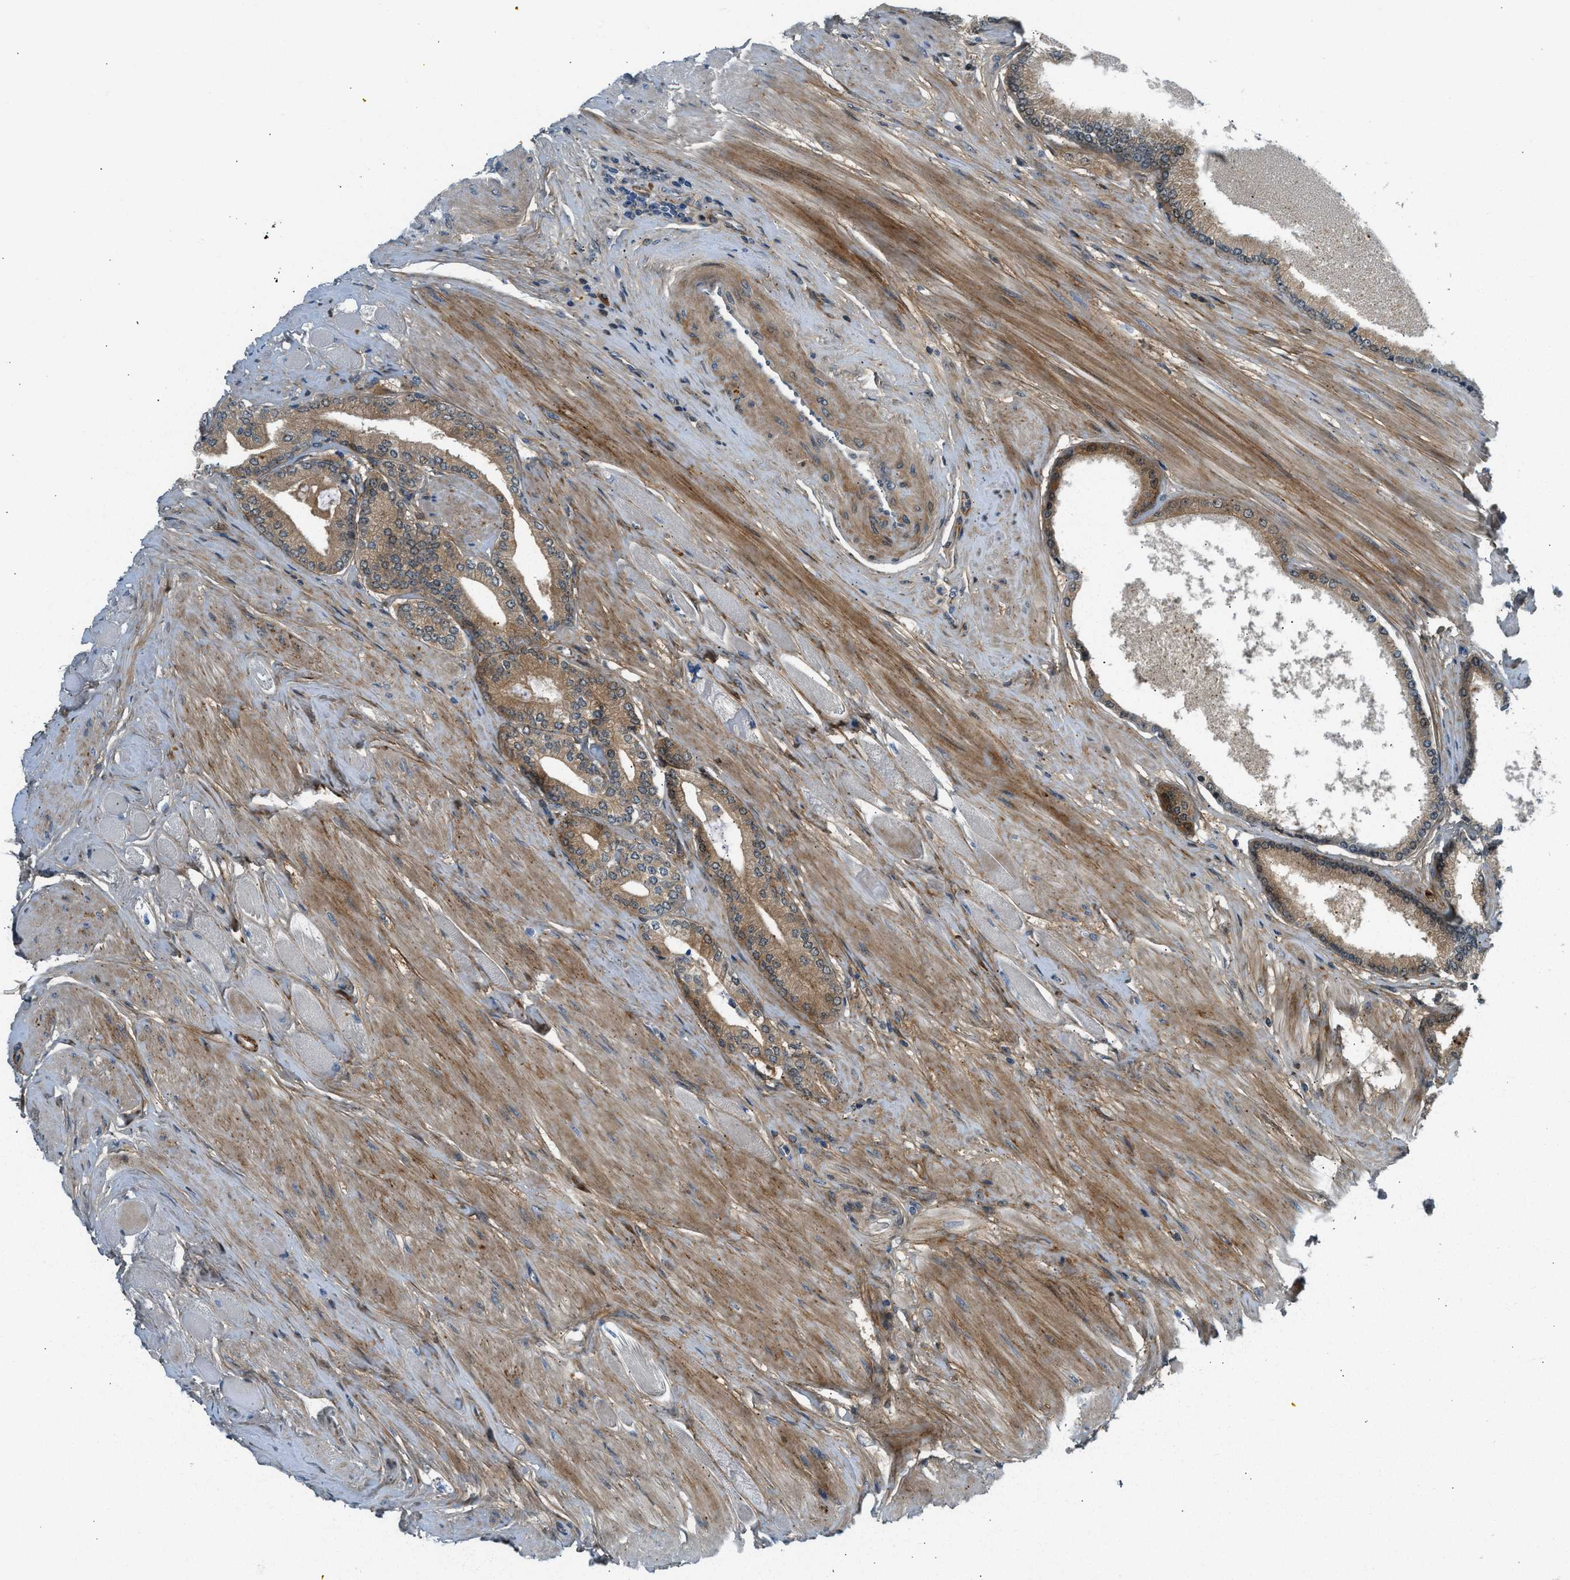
{"staining": {"intensity": "moderate", "quantity": ">75%", "location": "cytoplasmic/membranous"}, "tissue": "prostate cancer", "cell_type": "Tumor cells", "image_type": "cancer", "snomed": [{"axis": "morphology", "description": "Adenocarcinoma, High grade"}, {"axis": "topography", "description": "Prostate"}], "caption": "A brown stain highlights moderate cytoplasmic/membranous staining of a protein in prostate cancer (high-grade adenocarcinoma) tumor cells.", "gene": "EDNRA", "patient": {"sex": "male", "age": 61}}